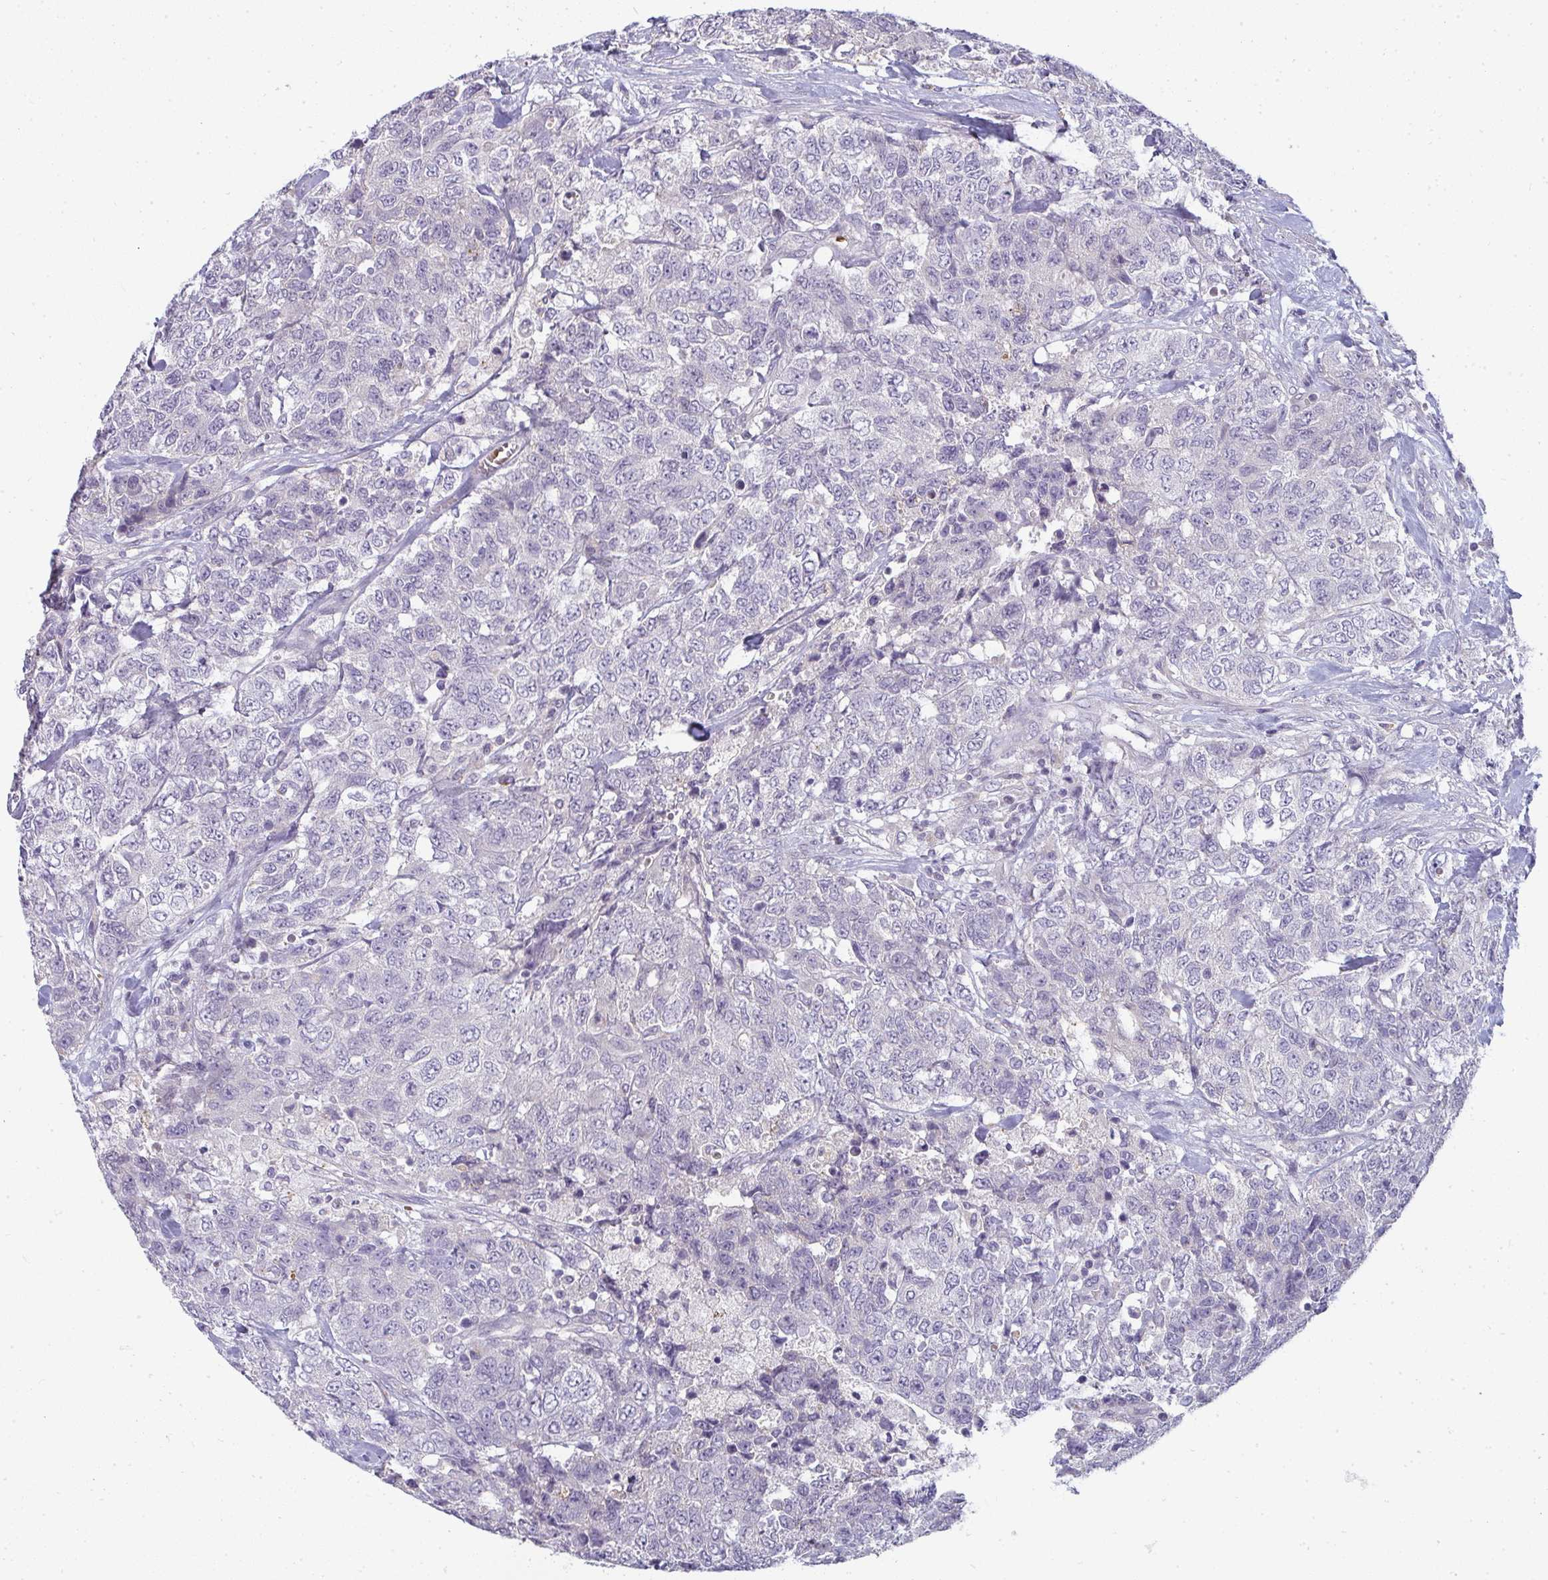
{"staining": {"intensity": "negative", "quantity": "none", "location": "none"}, "tissue": "urothelial cancer", "cell_type": "Tumor cells", "image_type": "cancer", "snomed": [{"axis": "morphology", "description": "Urothelial carcinoma, High grade"}, {"axis": "topography", "description": "Urinary bladder"}], "caption": "DAB (3,3'-diaminobenzidine) immunohistochemical staining of urothelial carcinoma (high-grade) reveals no significant expression in tumor cells. Brightfield microscopy of immunohistochemistry stained with DAB (brown) and hematoxylin (blue), captured at high magnification.", "gene": "SHB", "patient": {"sex": "female", "age": 78}}